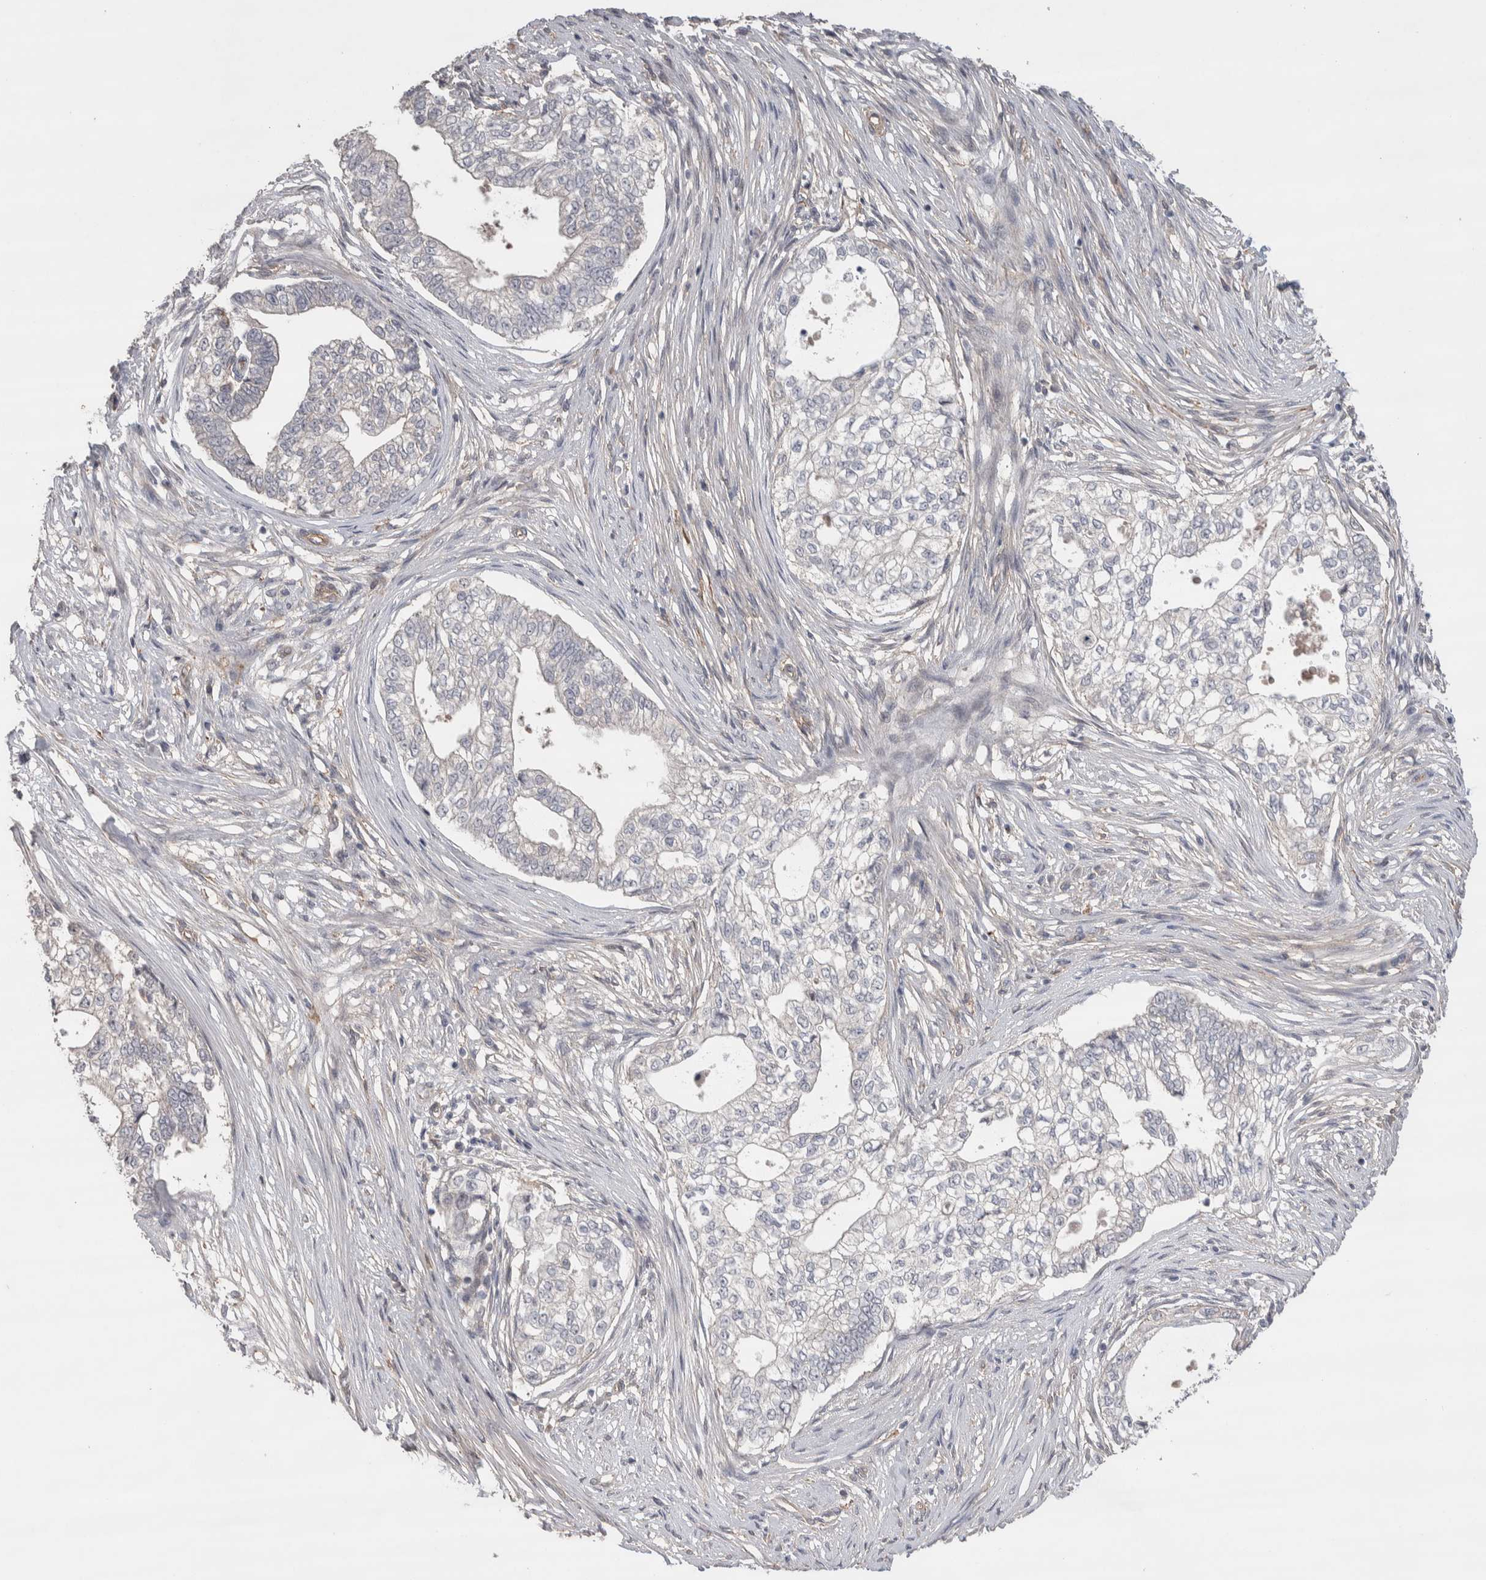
{"staining": {"intensity": "negative", "quantity": "none", "location": "none"}, "tissue": "pancreatic cancer", "cell_type": "Tumor cells", "image_type": "cancer", "snomed": [{"axis": "morphology", "description": "Adenocarcinoma, NOS"}, {"axis": "topography", "description": "Pancreas"}], "caption": "This is an IHC photomicrograph of pancreatic adenocarcinoma. There is no expression in tumor cells.", "gene": "GCNA", "patient": {"sex": "male", "age": 72}}